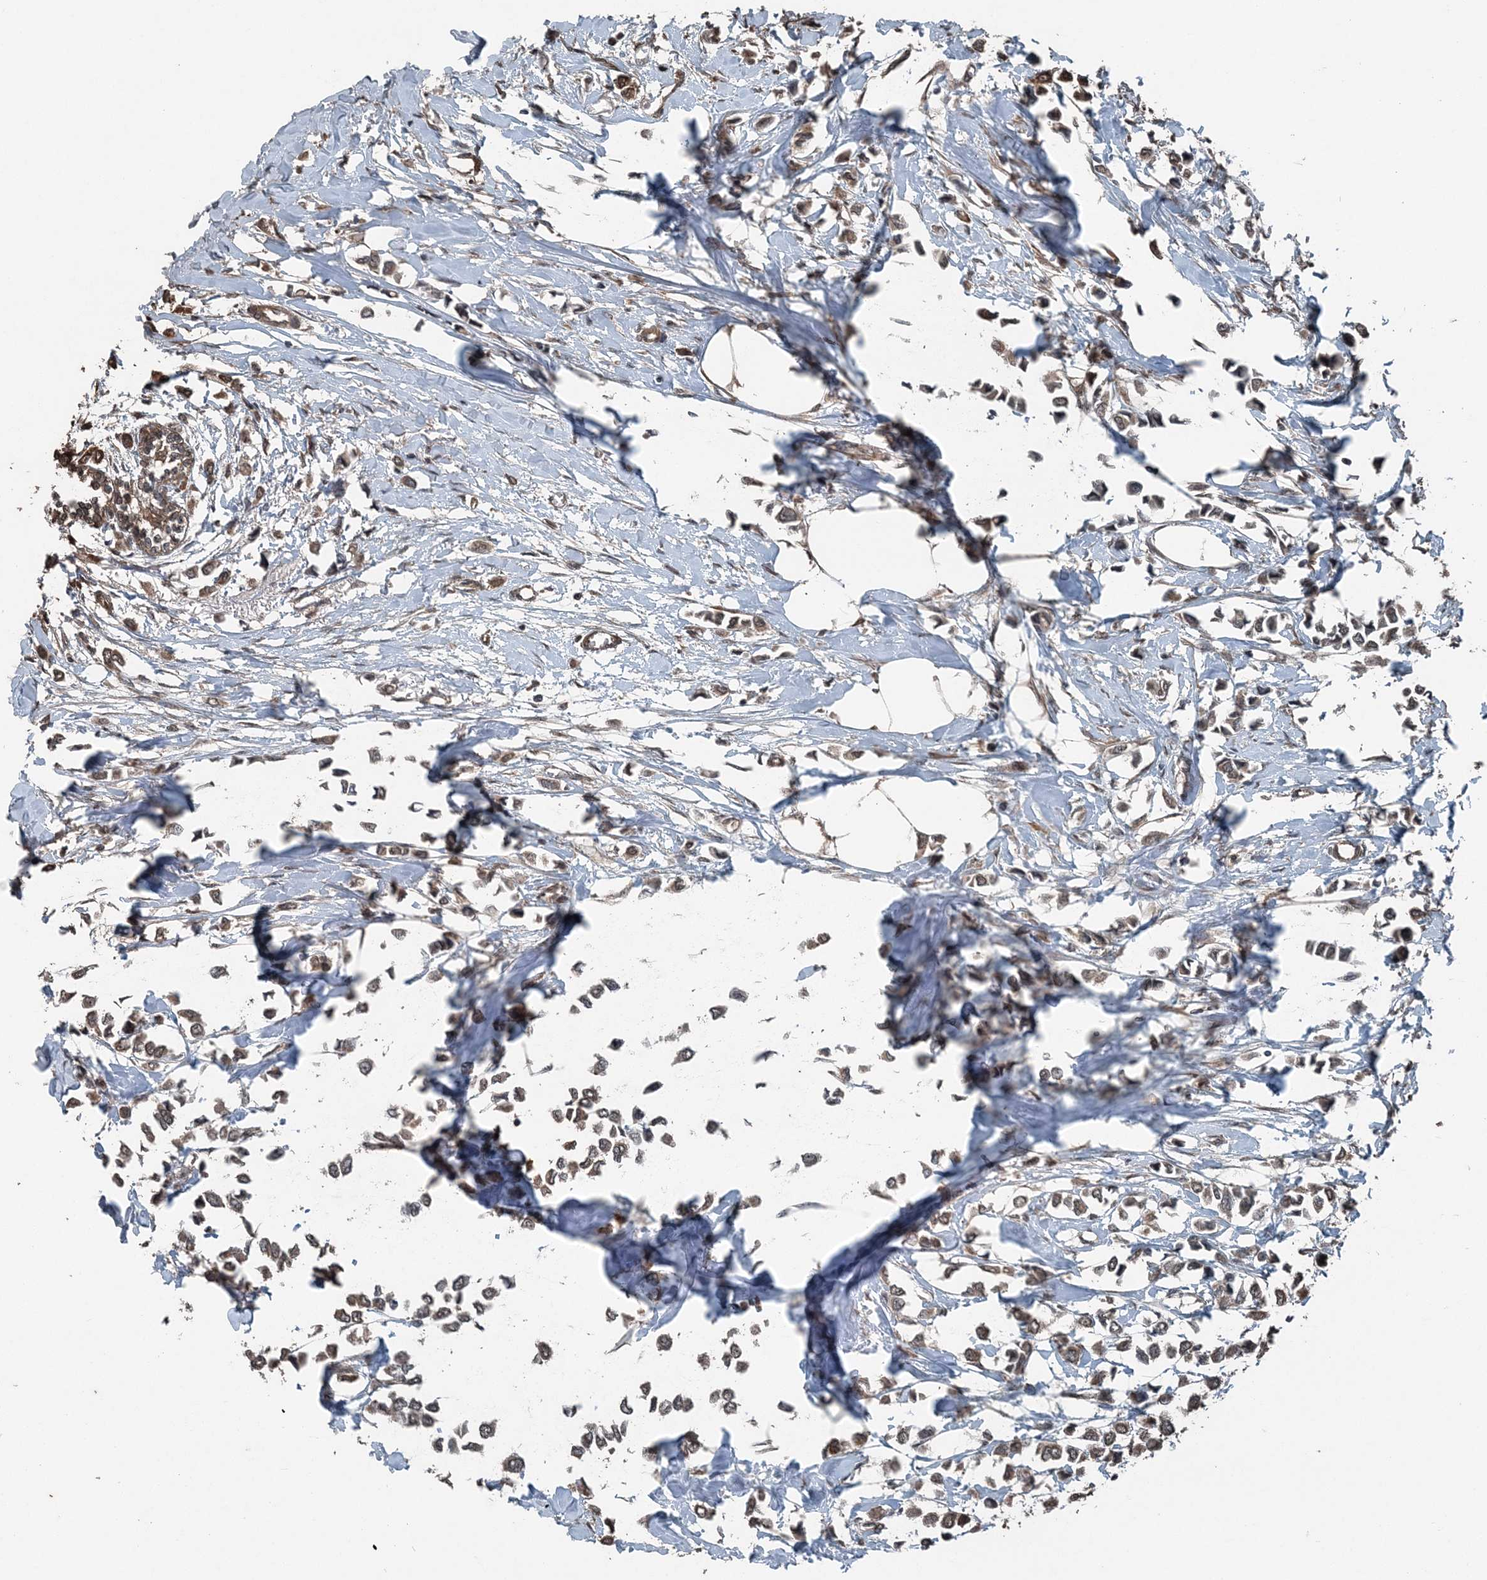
{"staining": {"intensity": "weak", "quantity": ">75%", "location": "cytoplasmic/membranous"}, "tissue": "breast cancer", "cell_type": "Tumor cells", "image_type": "cancer", "snomed": [{"axis": "morphology", "description": "Lobular carcinoma"}, {"axis": "topography", "description": "Breast"}], "caption": "Weak cytoplasmic/membranous protein expression is seen in approximately >75% of tumor cells in lobular carcinoma (breast). Ihc stains the protein in brown and the nuclei are stained blue.", "gene": "CFL1", "patient": {"sex": "female", "age": 51}}